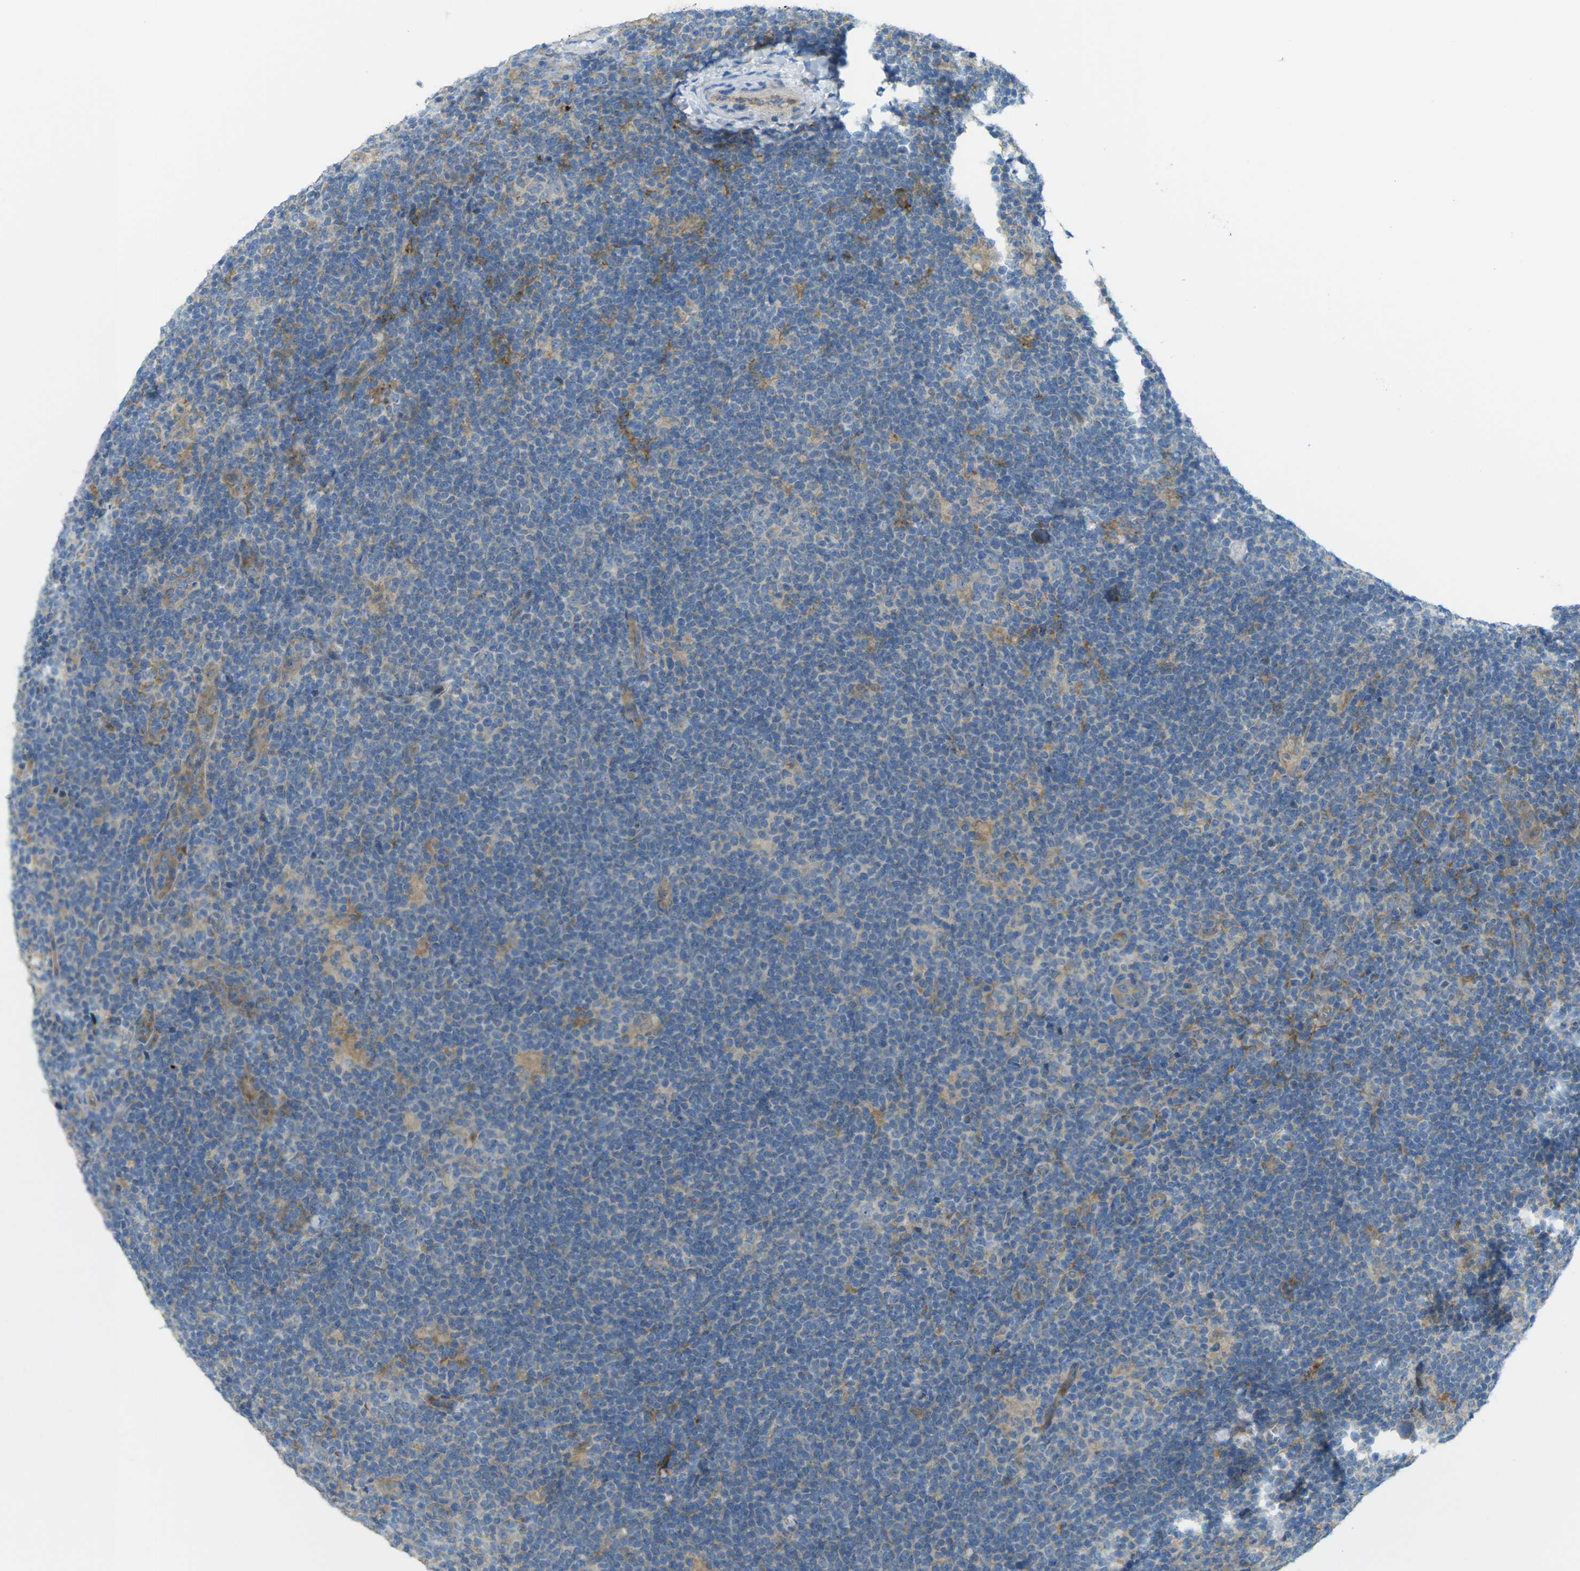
{"staining": {"intensity": "negative", "quantity": "none", "location": "none"}, "tissue": "lymphoma", "cell_type": "Tumor cells", "image_type": "cancer", "snomed": [{"axis": "morphology", "description": "Hodgkin's disease, NOS"}, {"axis": "topography", "description": "Lymph node"}], "caption": "Immunohistochemistry (IHC) image of neoplastic tissue: human lymphoma stained with DAB exhibits no significant protein expression in tumor cells.", "gene": "MYLK4", "patient": {"sex": "female", "age": 57}}